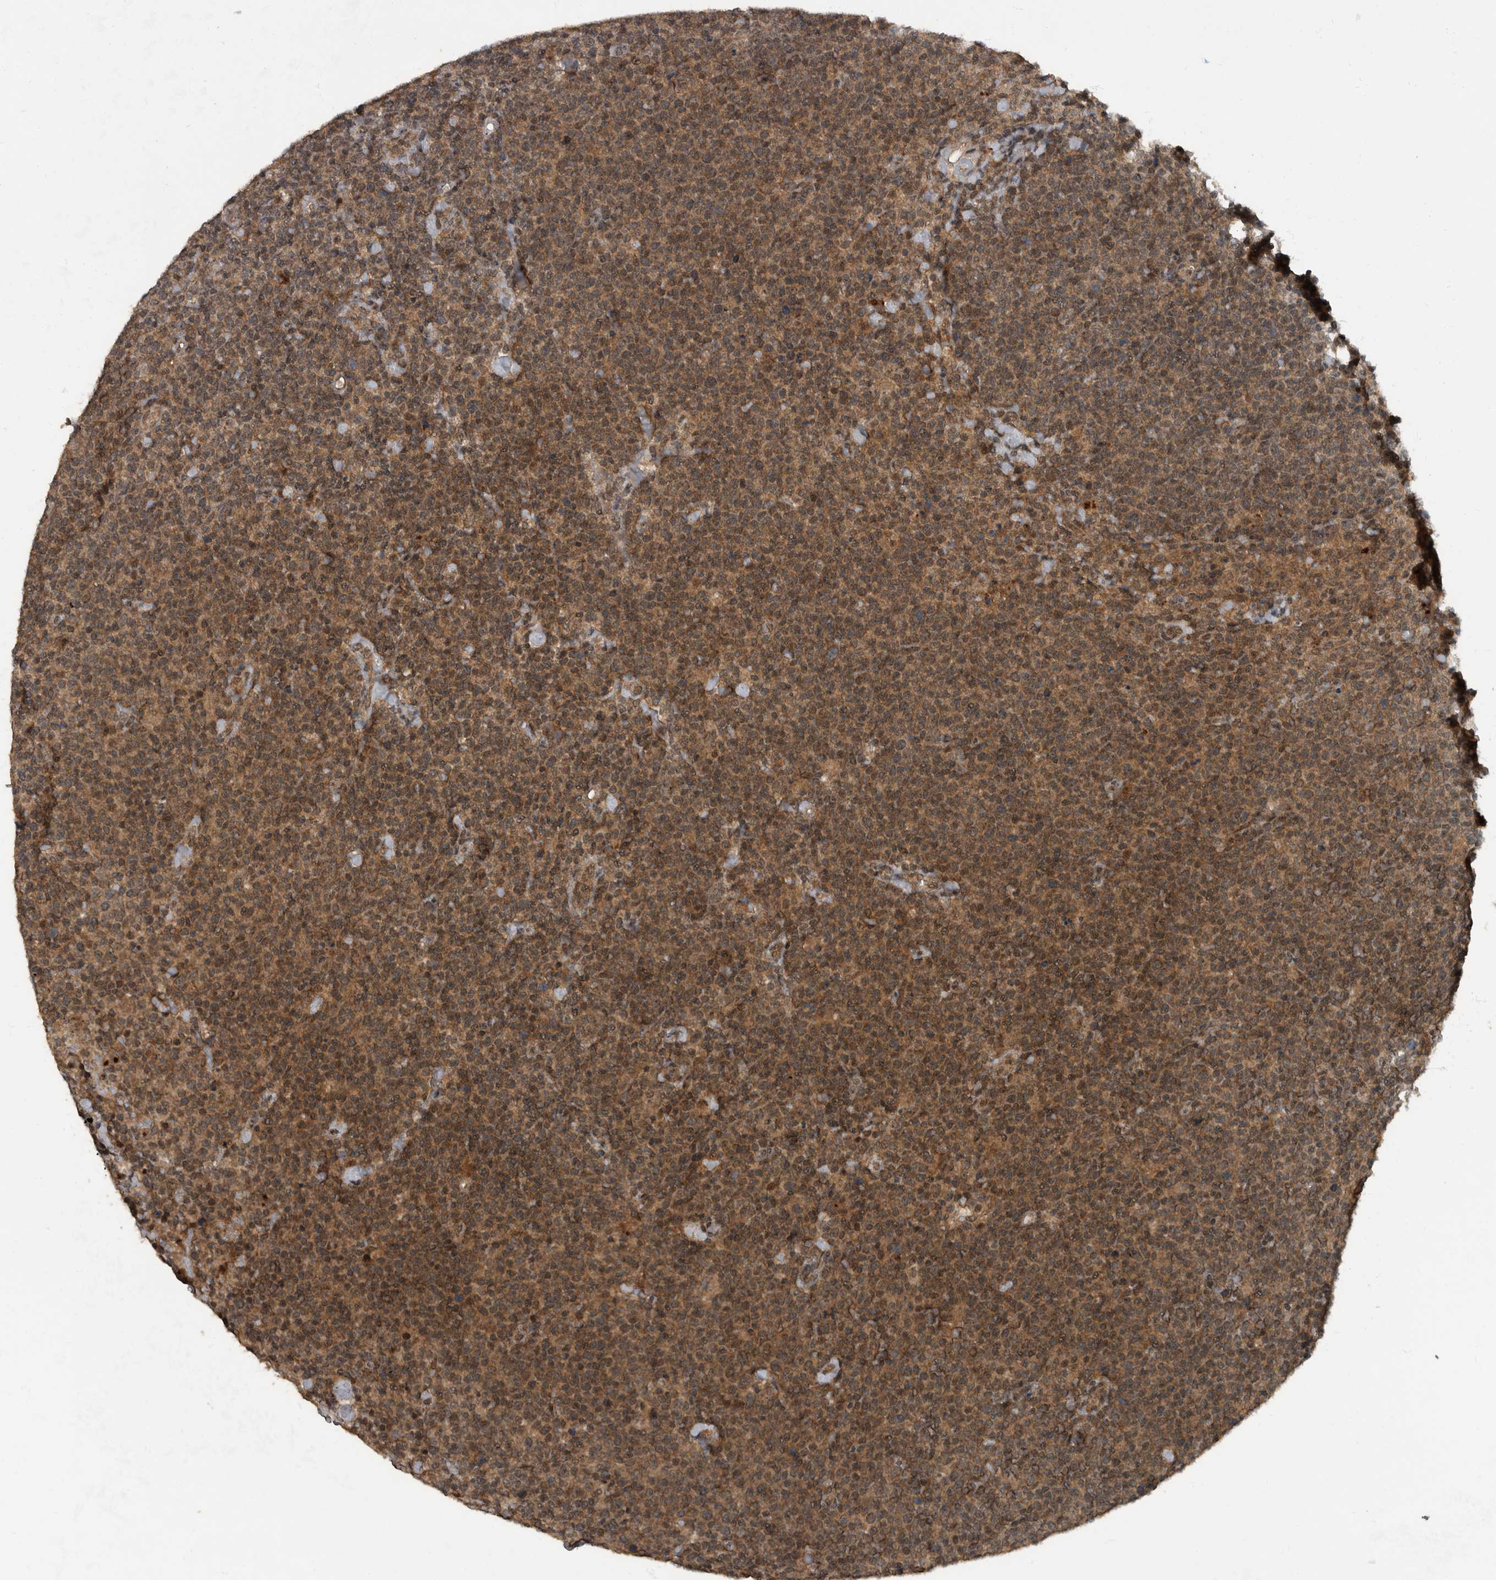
{"staining": {"intensity": "moderate", "quantity": ">75%", "location": "cytoplasmic/membranous"}, "tissue": "lymphoma", "cell_type": "Tumor cells", "image_type": "cancer", "snomed": [{"axis": "morphology", "description": "Malignant lymphoma, non-Hodgkin's type, High grade"}, {"axis": "topography", "description": "Lymph node"}], "caption": "A micrograph of lymphoma stained for a protein displays moderate cytoplasmic/membranous brown staining in tumor cells.", "gene": "FOXO1", "patient": {"sex": "male", "age": 61}}